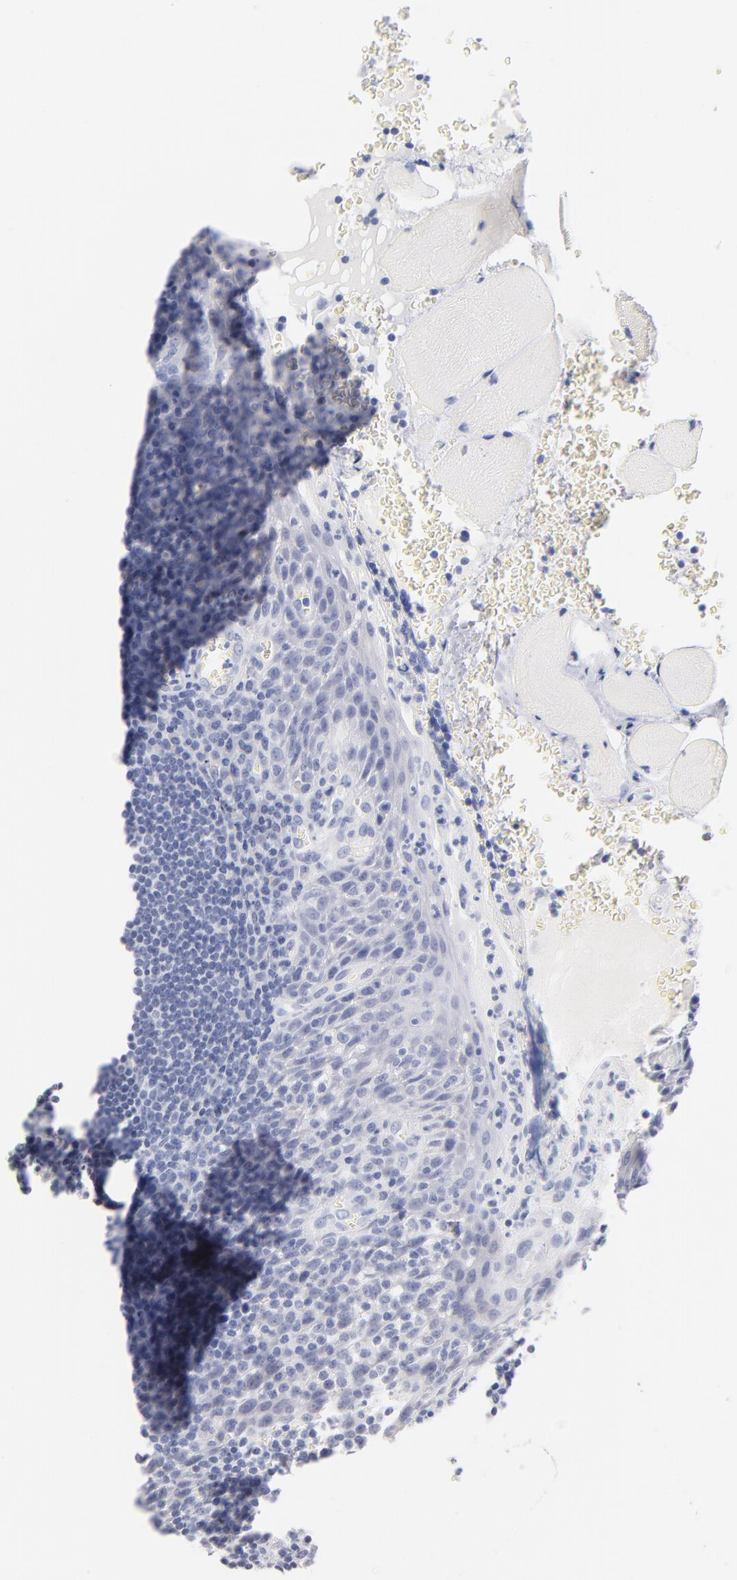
{"staining": {"intensity": "negative", "quantity": "none", "location": "none"}, "tissue": "tonsil", "cell_type": "Germinal center cells", "image_type": "normal", "snomed": [{"axis": "morphology", "description": "Normal tissue, NOS"}, {"axis": "topography", "description": "Tonsil"}], "caption": "Photomicrograph shows no protein positivity in germinal center cells of benign tonsil.", "gene": "KHNYN", "patient": {"sex": "male", "age": 20}}